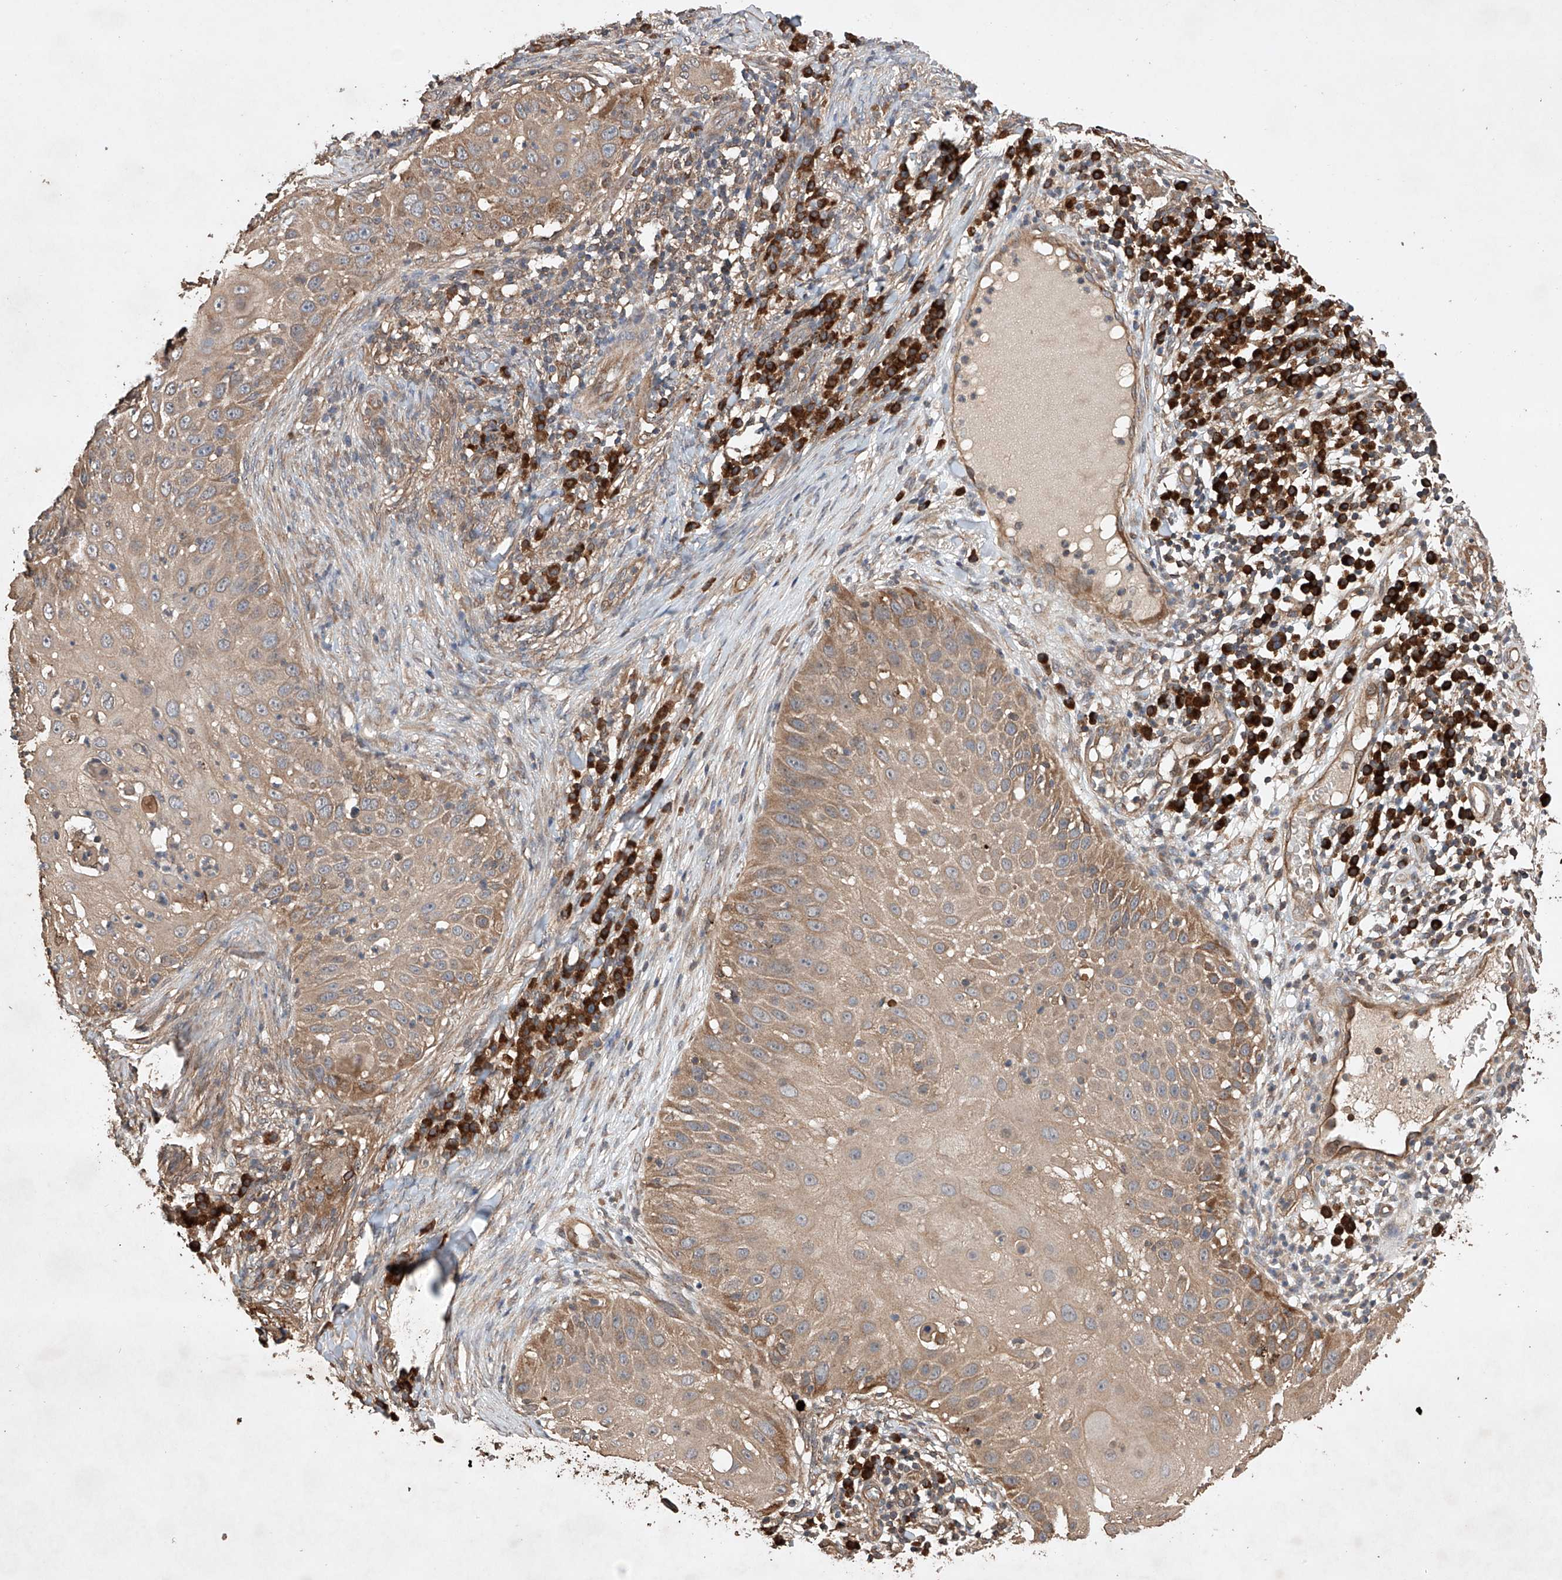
{"staining": {"intensity": "moderate", "quantity": ">75%", "location": "cytoplasmic/membranous"}, "tissue": "skin cancer", "cell_type": "Tumor cells", "image_type": "cancer", "snomed": [{"axis": "morphology", "description": "Squamous cell carcinoma, NOS"}, {"axis": "topography", "description": "Skin"}], "caption": "IHC photomicrograph of human squamous cell carcinoma (skin) stained for a protein (brown), which reveals medium levels of moderate cytoplasmic/membranous positivity in about >75% of tumor cells.", "gene": "LURAP1", "patient": {"sex": "female", "age": 44}}